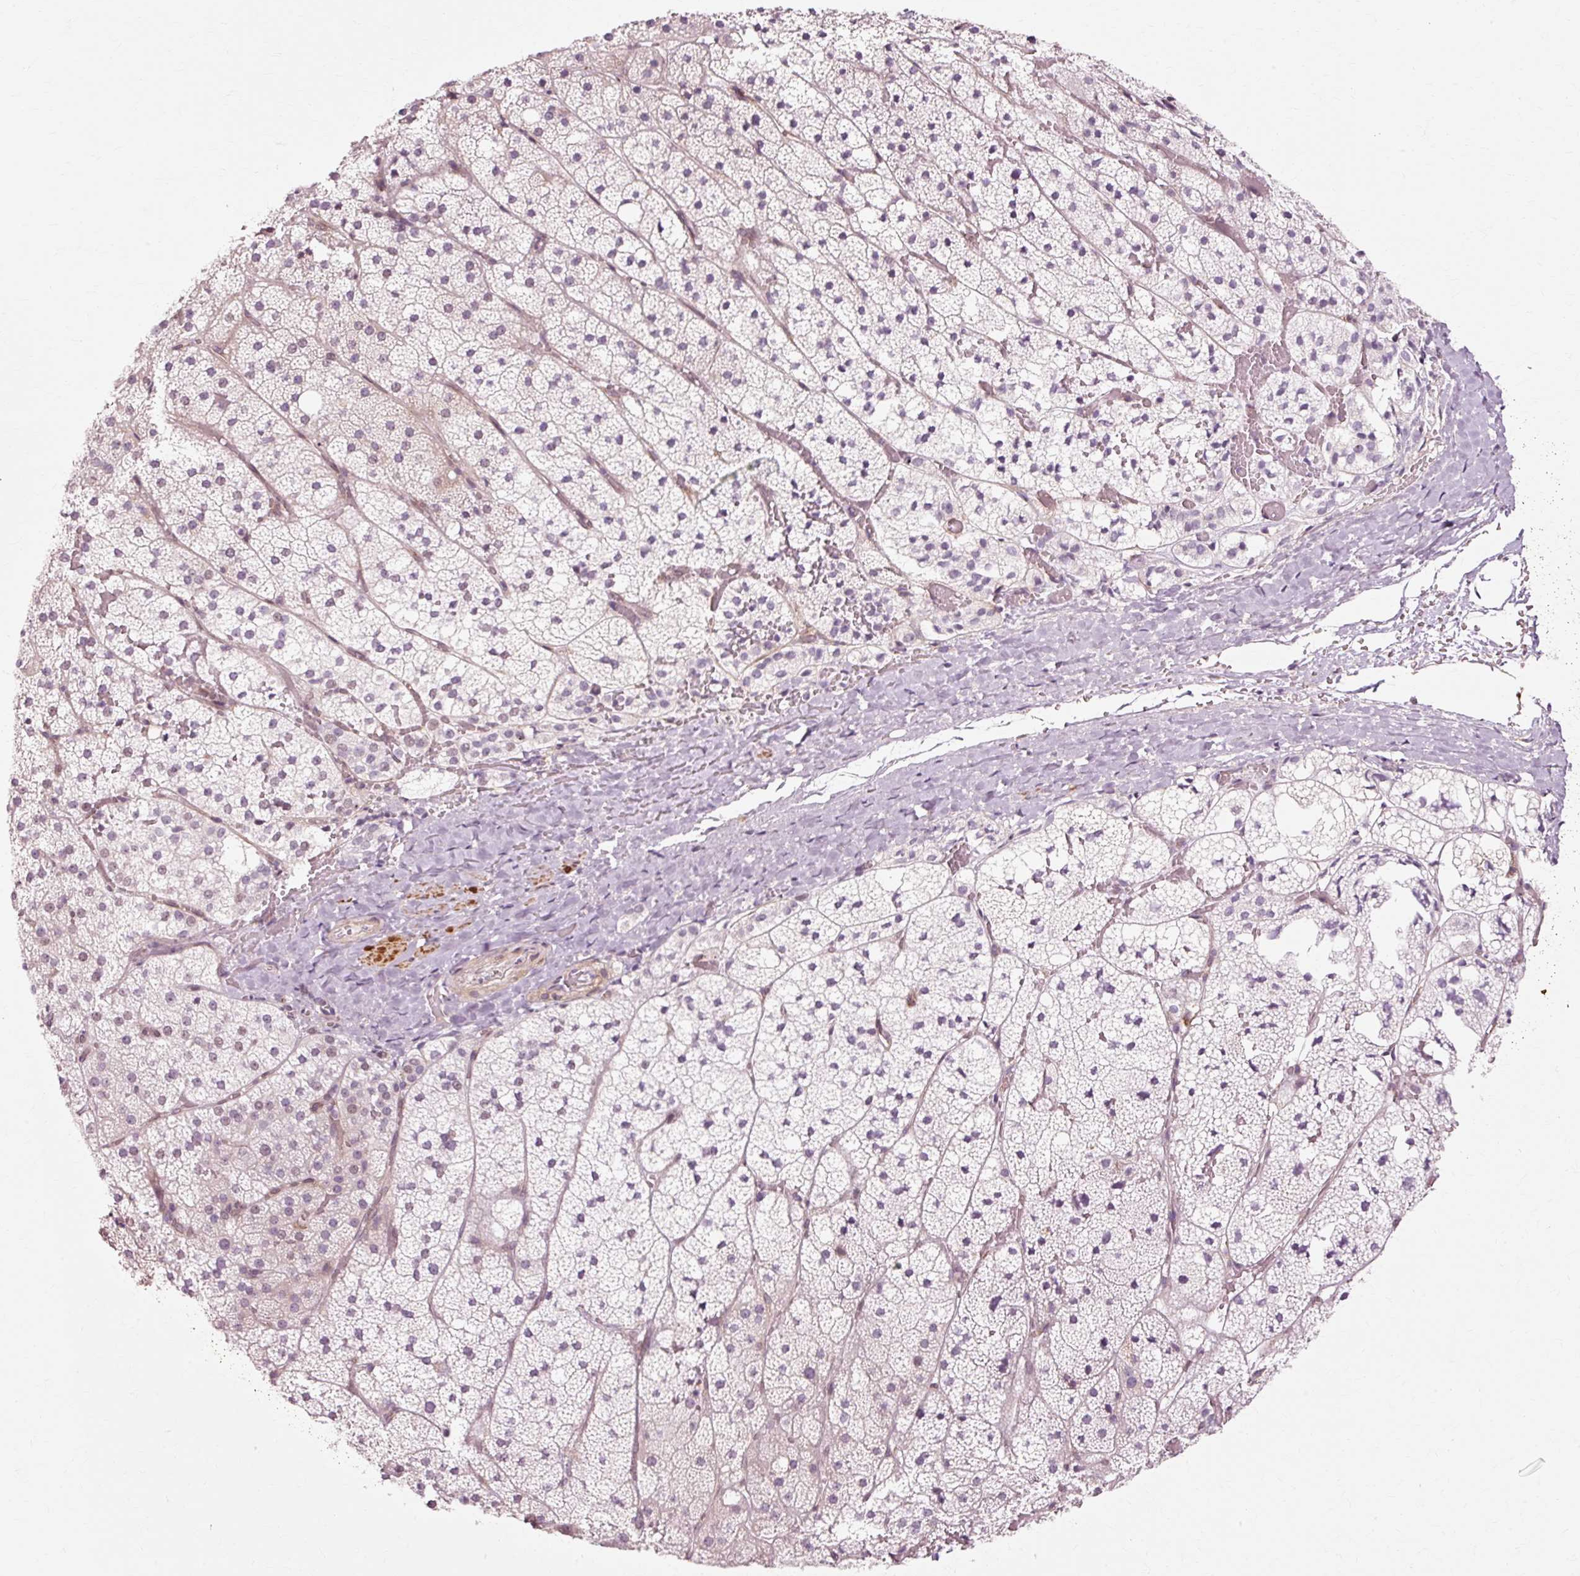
{"staining": {"intensity": "negative", "quantity": "none", "location": "none"}, "tissue": "adrenal gland", "cell_type": "Glandular cells", "image_type": "normal", "snomed": [{"axis": "morphology", "description": "Normal tissue, NOS"}, {"axis": "topography", "description": "Adrenal gland"}], "caption": "Protein analysis of normal adrenal gland demonstrates no significant expression in glandular cells.", "gene": "RANBP2", "patient": {"sex": "male", "age": 53}}